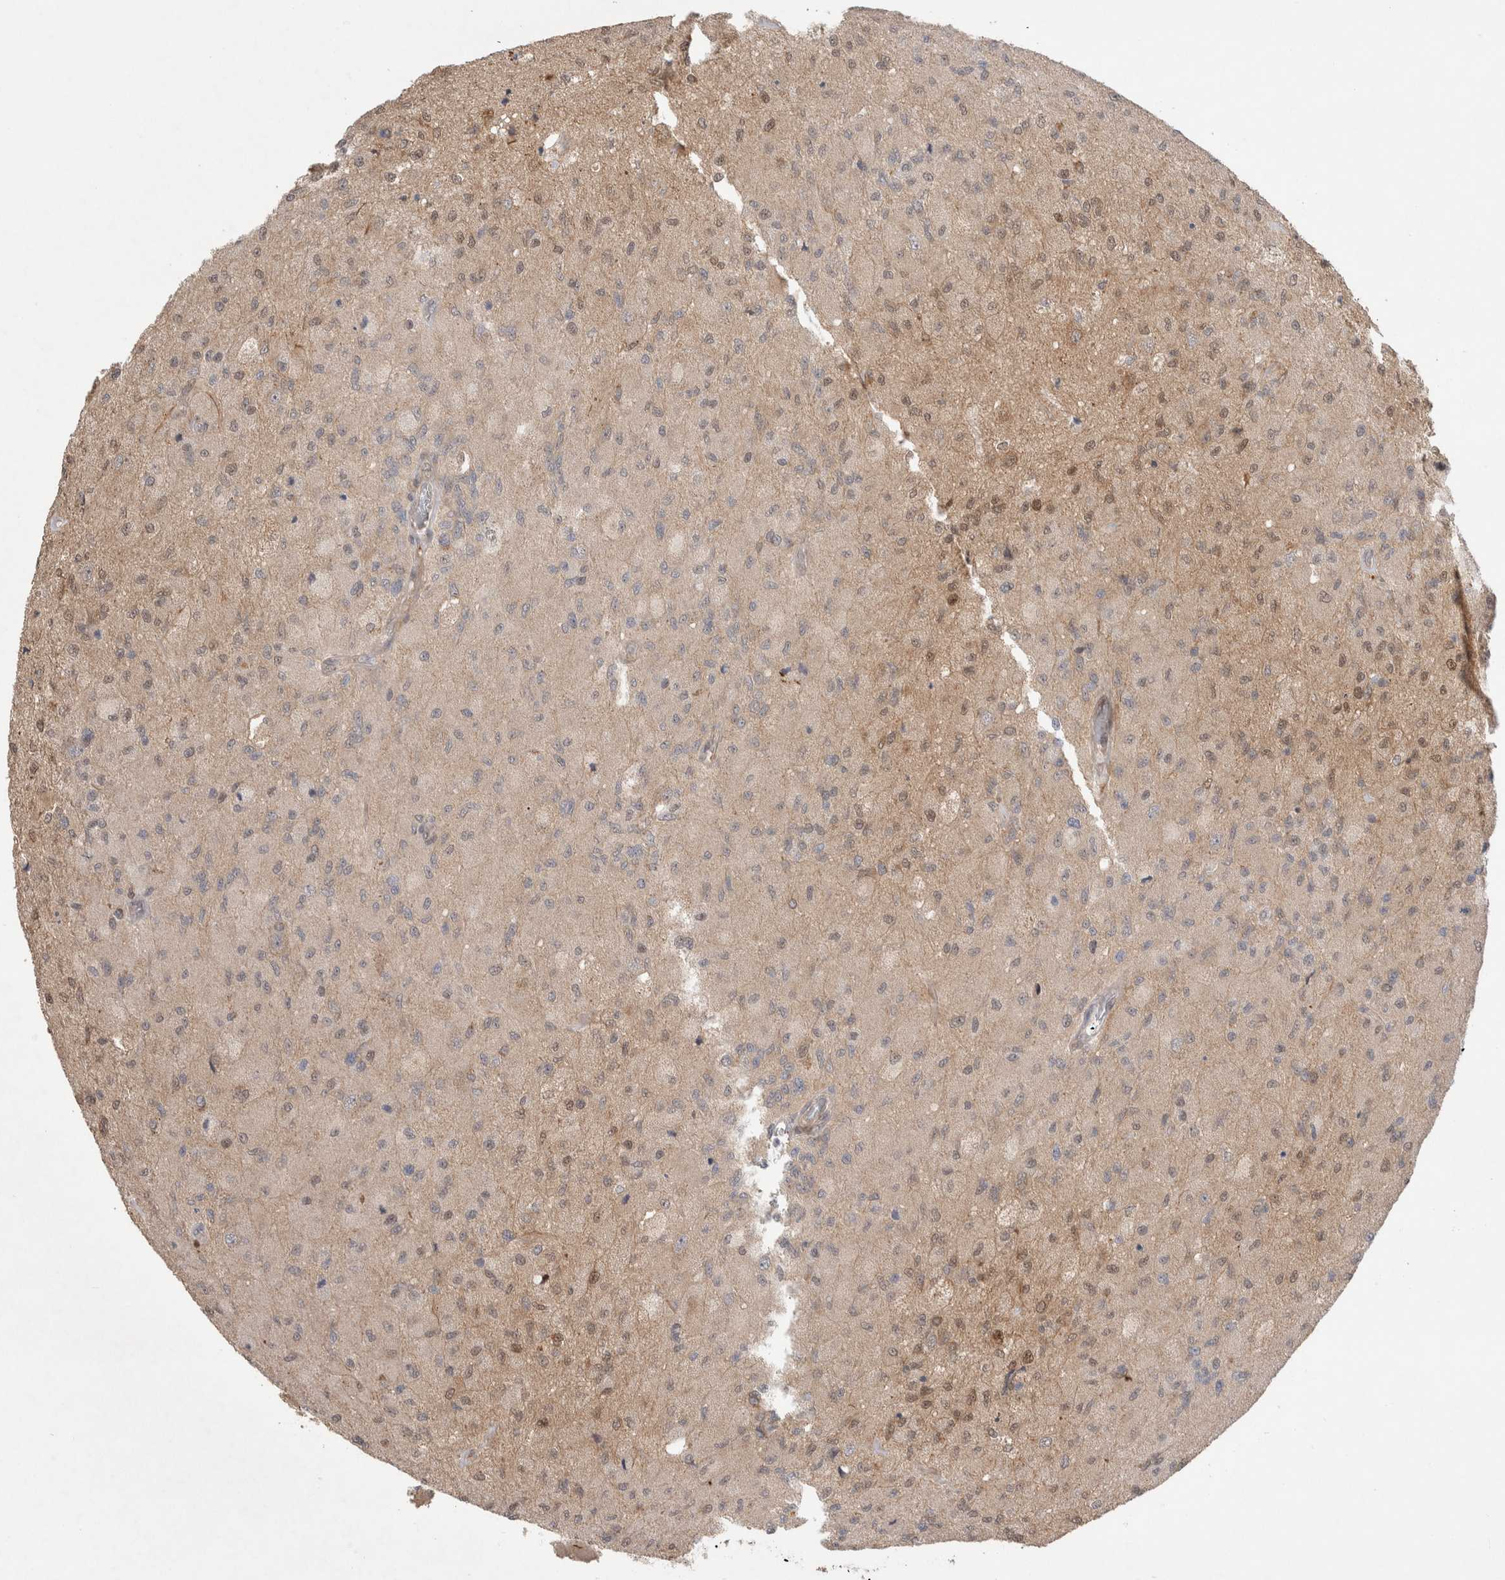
{"staining": {"intensity": "moderate", "quantity": "<25%", "location": "cytoplasmic/membranous,nuclear"}, "tissue": "glioma", "cell_type": "Tumor cells", "image_type": "cancer", "snomed": [{"axis": "morphology", "description": "Normal tissue, NOS"}, {"axis": "morphology", "description": "Glioma, malignant, High grade"}, {"axis": "topography", "description": "Cerebral cortex"}], "caption": "This is an image of immunohistochemistry (IHC) staining of glioma, which shows moderate positivity in the cytoplasmic/membranous and nuclear of tumor cells.", "gene": "SLC29A1", "patient": {"sex": "male", "age": 77}}